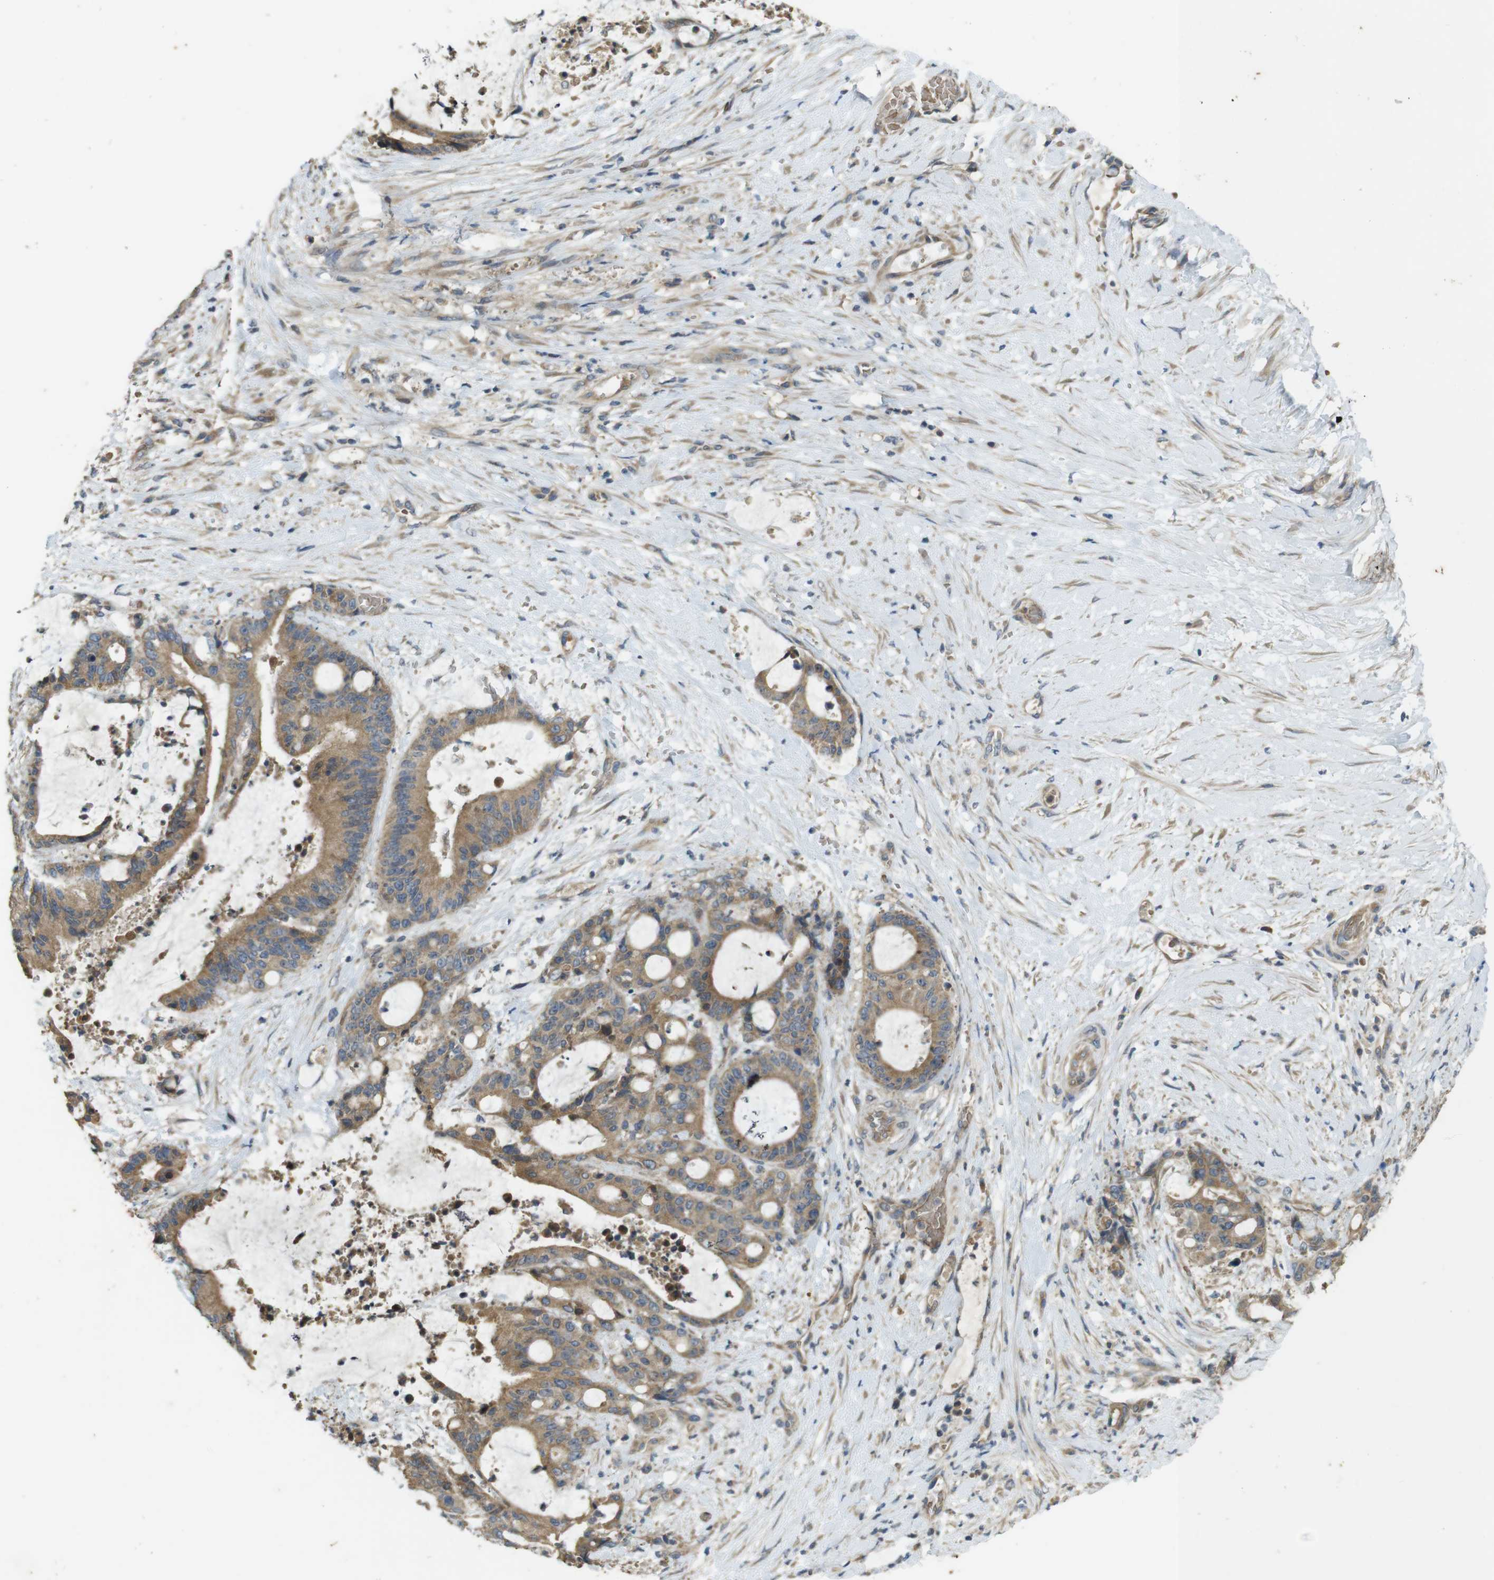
{"staining": {"intensity": "moderate", "quantity": ">75%", "location": "cytoplasmic/membranous"}, "tissue": "liver cancer", "cell_type": "Tumor cells", "image_type": "cancer", "snomed": [{"axis": "morphology", "description": "Normal tissue, NOS"}, {"axis": "morphology", "description": "Cholangiocarcinoma"}, {"axis": "topography", "description": "Liver"}, {"axis": "topography", "description": "Peripheral nerve tissue"}], "caption": "Immunohistochemistry (IHC) histopathology image of human liver cholangiocarcinoma stained for a protein (brown), which reveals medium levels of moderate cytoplasmic/membranous positivity in about >75% of tumor cells.", "gene": "CLTC", "patient": {"sex": "female", "age": 73}}